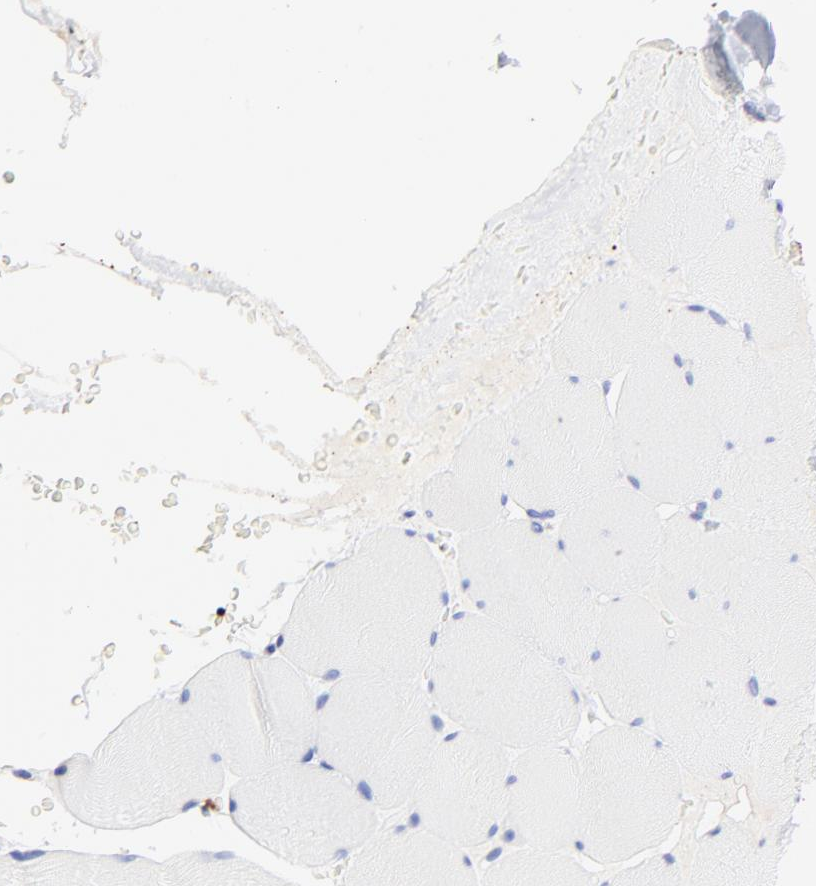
{"staining": {"intensity": "negative", "quantity": "none", "location": "none"}, "tissue": "skeletal muscle", "cell_type": "Myocytes", "image_type": "normal", "snomed": [{"axis": "morphology", "description": "Normal tissue, NOS"}, {"axis": "topography", "description": "Skeletal muscle"}], "caption": "An IHC photomicrograph of unremarkable skeletal muscle is shown. There is no staining in myocytes of skeletal muscle. (DAB (3,3'-diaminobenzidine) immunohistochemistry, high magnification).", "gene": "S100A12", "patient": {"sex": "male", "age": 62}}